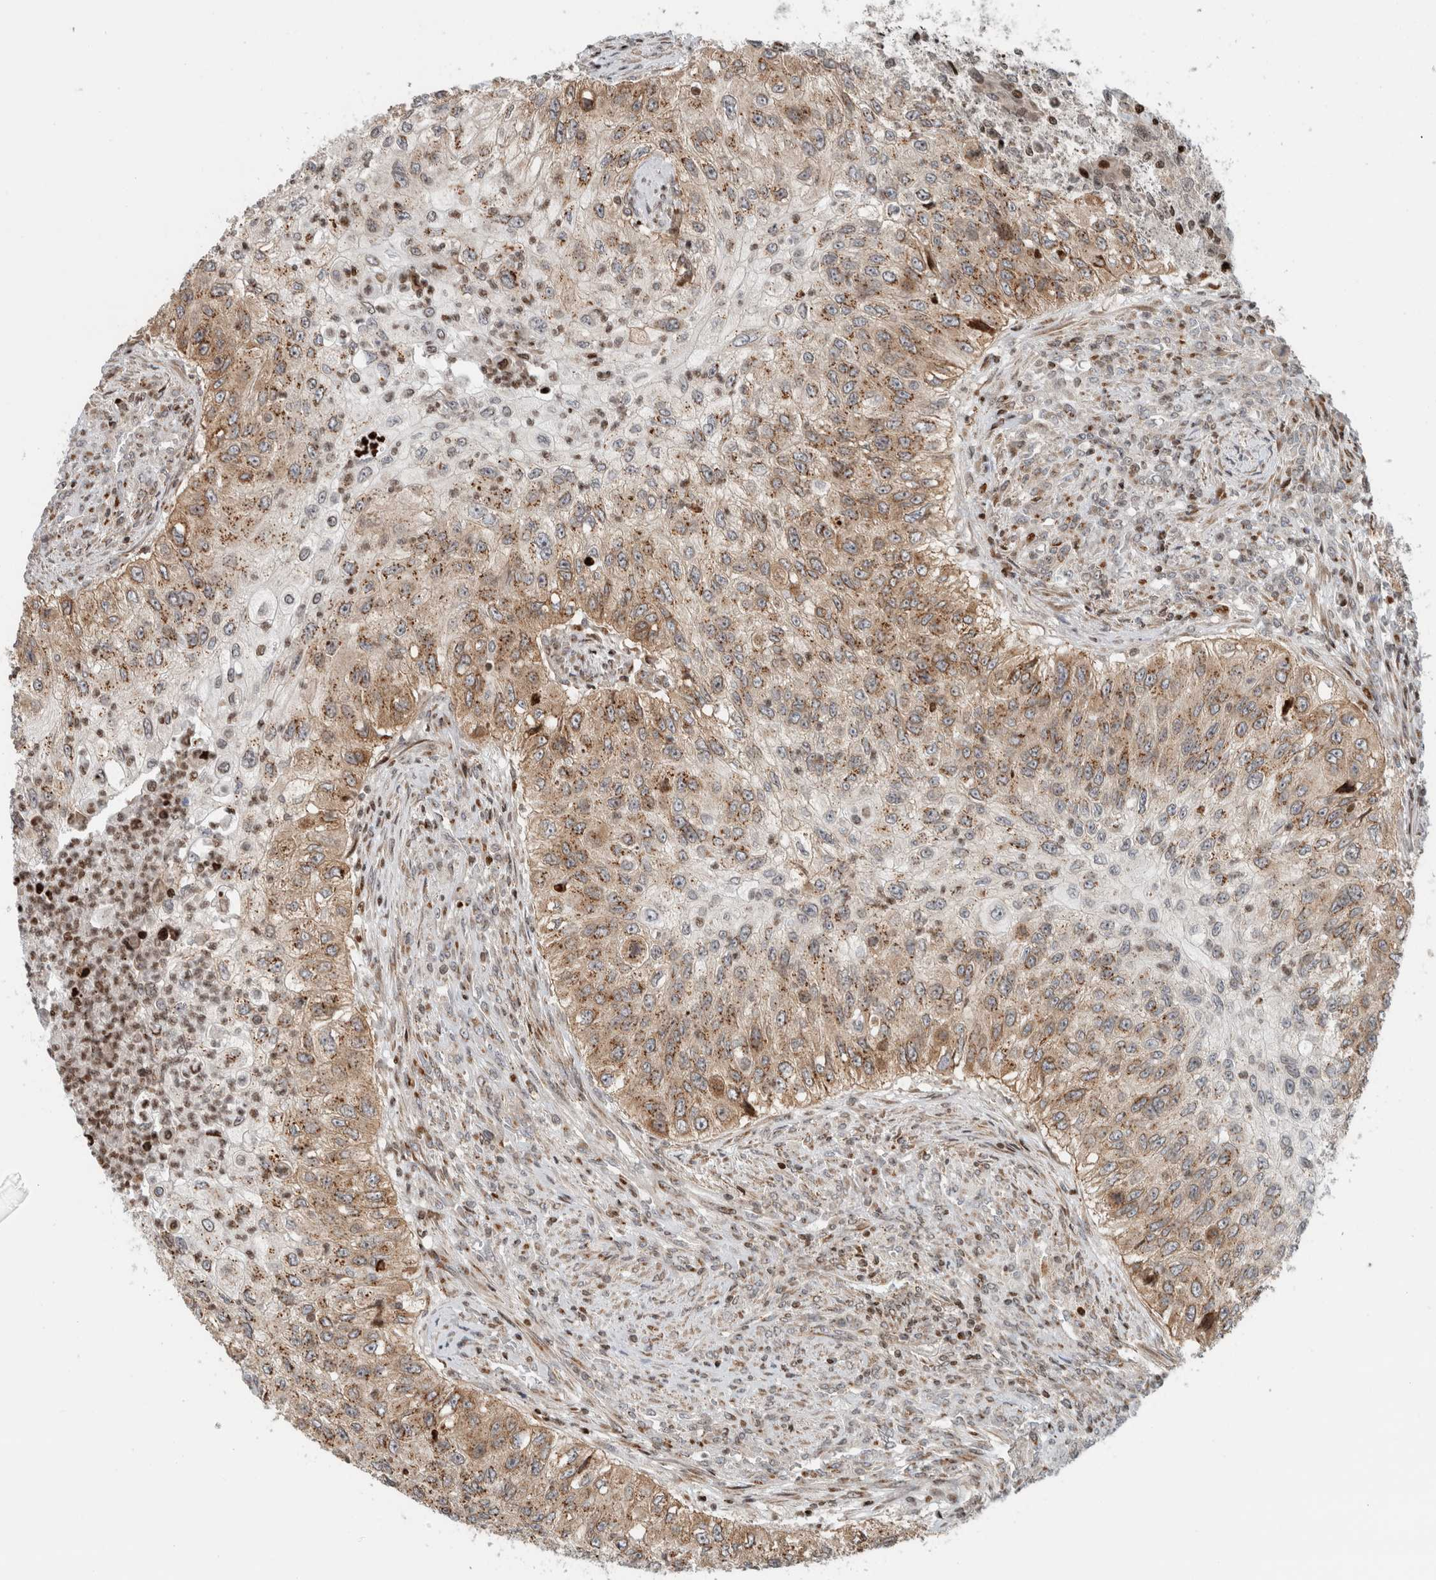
{"staining": {"intensity": "moderate", "quantity": ">75%", "location": "cytoplasmic/membranous"}, "tissue": "urothelial cancer", "cell_type": "Tumor cells", "image_type": "cancer", "snomed": [{"axis": "morphology", "description": "Urothelial carcinoma, High grade"}, {"axis": "topography", "description": "Urinary bladder"}], "caption": "Immunohistochemistry image of urothelial cancer stained for a protein (brown), which exhibits medium levels of moderate cytoplasmic/membranous positivity in approximately >75% of tumor cells.", "gene": "GINS4", "patient": {"sex": "female", "age": 60}}